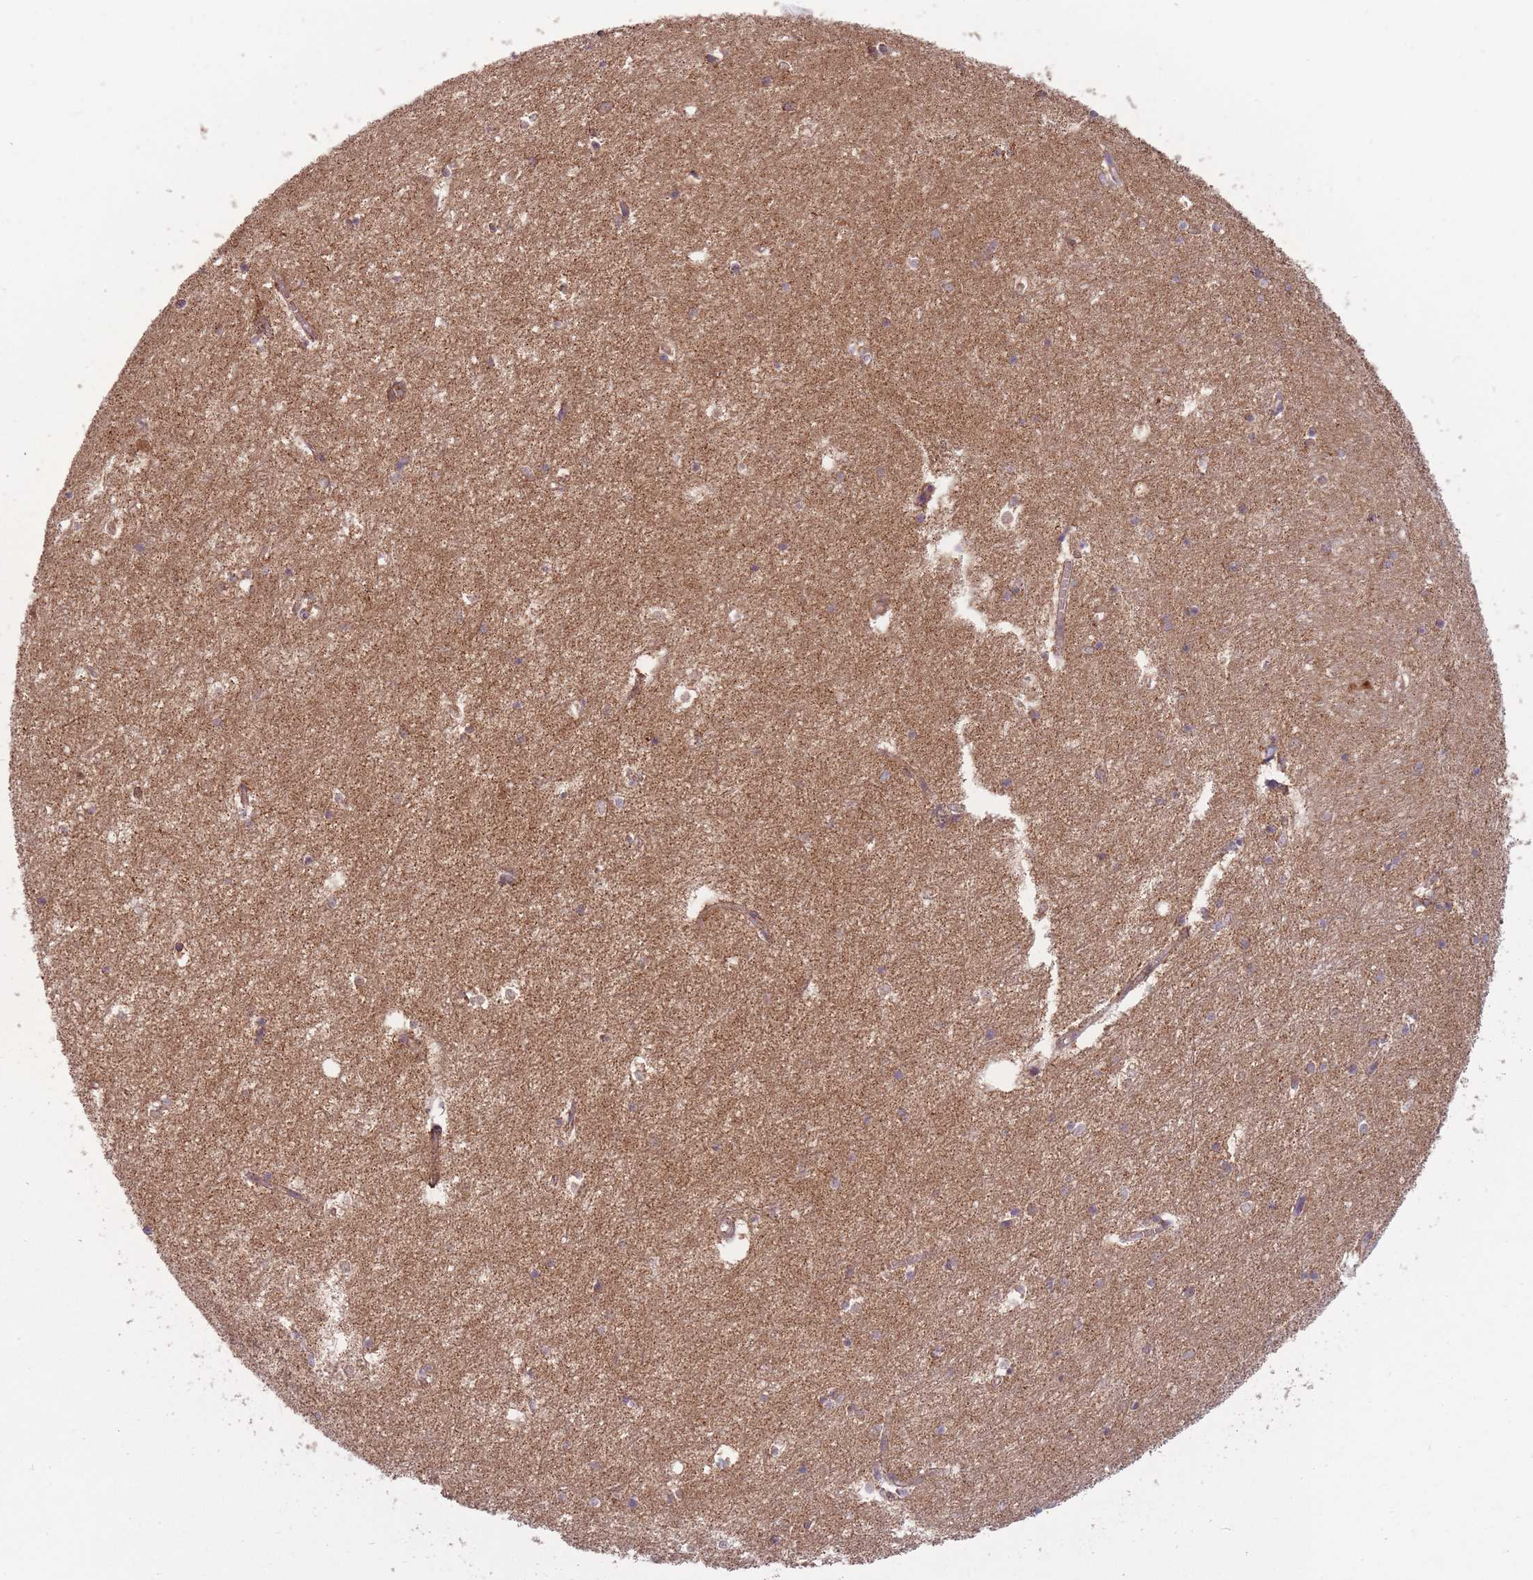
{"staining": {"intensity": "weak", "quantity": "25%-75%", "location": "cytoplasmic/membranous"}, "tissue": "hippocampus", "cell_type": "Glial cells", "image_type": "normal", "snomed": [{"axis": "morphology", "description": "Normal tissue, NOS"}, {"axis": "topography", "description": "Hippocampus"}], "caption": "Immunohistochemistry (IHC) staining of normal hippocampus, which shows low levels of weak cytoplasmic/membranous expression in approximately 25%-75% of glial cells indicating weak cytoplasmic/membranous protein expression. The staining was performed using DAB (brown) for protein detection and nuclei were counterstained in hematoxylin (blue).", "gene": "ENSG00000255639", "patient": {"sex": "female", "age": 64}}